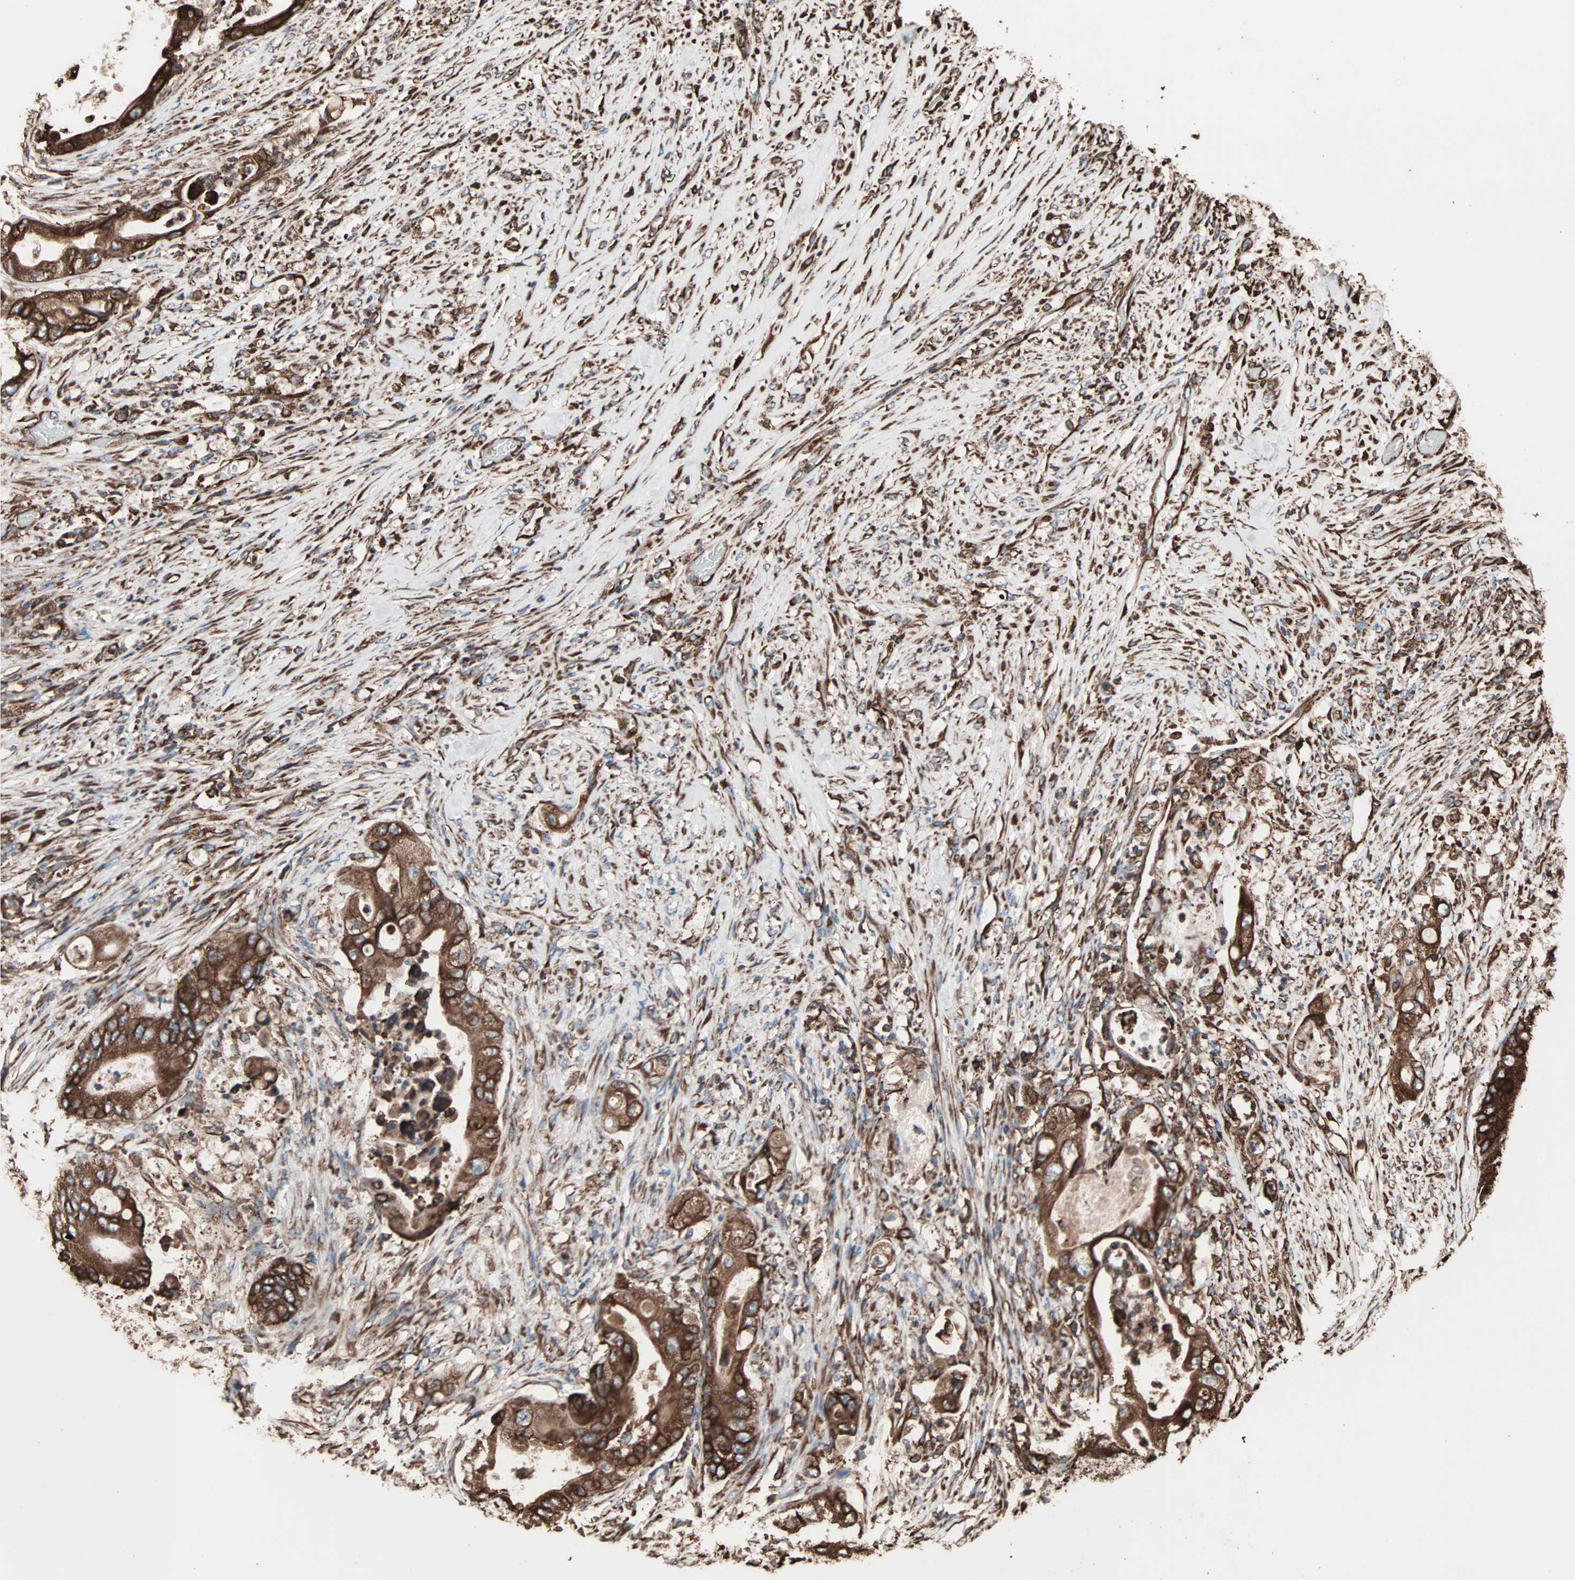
{"staining": {"intensity": "strong", "quantity": ">75%", "location": "cytoplasmic/membranous"}, "tissue": "stomach cancer", "cell_type": "Tumor cells", "image_type": "cancer", "snomed": [{"axis": "morphology", "description": "Adenocarcinoma, NOS"}, {"axis": "topography", "description": "Stomach"}], "caption": "Immunohistochemistry staining of adenocarcinoma (stomach), which demonstrates high levels of strong cytoplasmic/membranous positivity in approximately >75% of tumor cells indicating strong cytoplasmic/membranous protein staining. The staining was performed using DAB (brown) for protein detection and nuclei were counterstained in hematoxylin (blue).", "gene": "HSP90B1", "patient": {"sex": "female", "age": 73}}